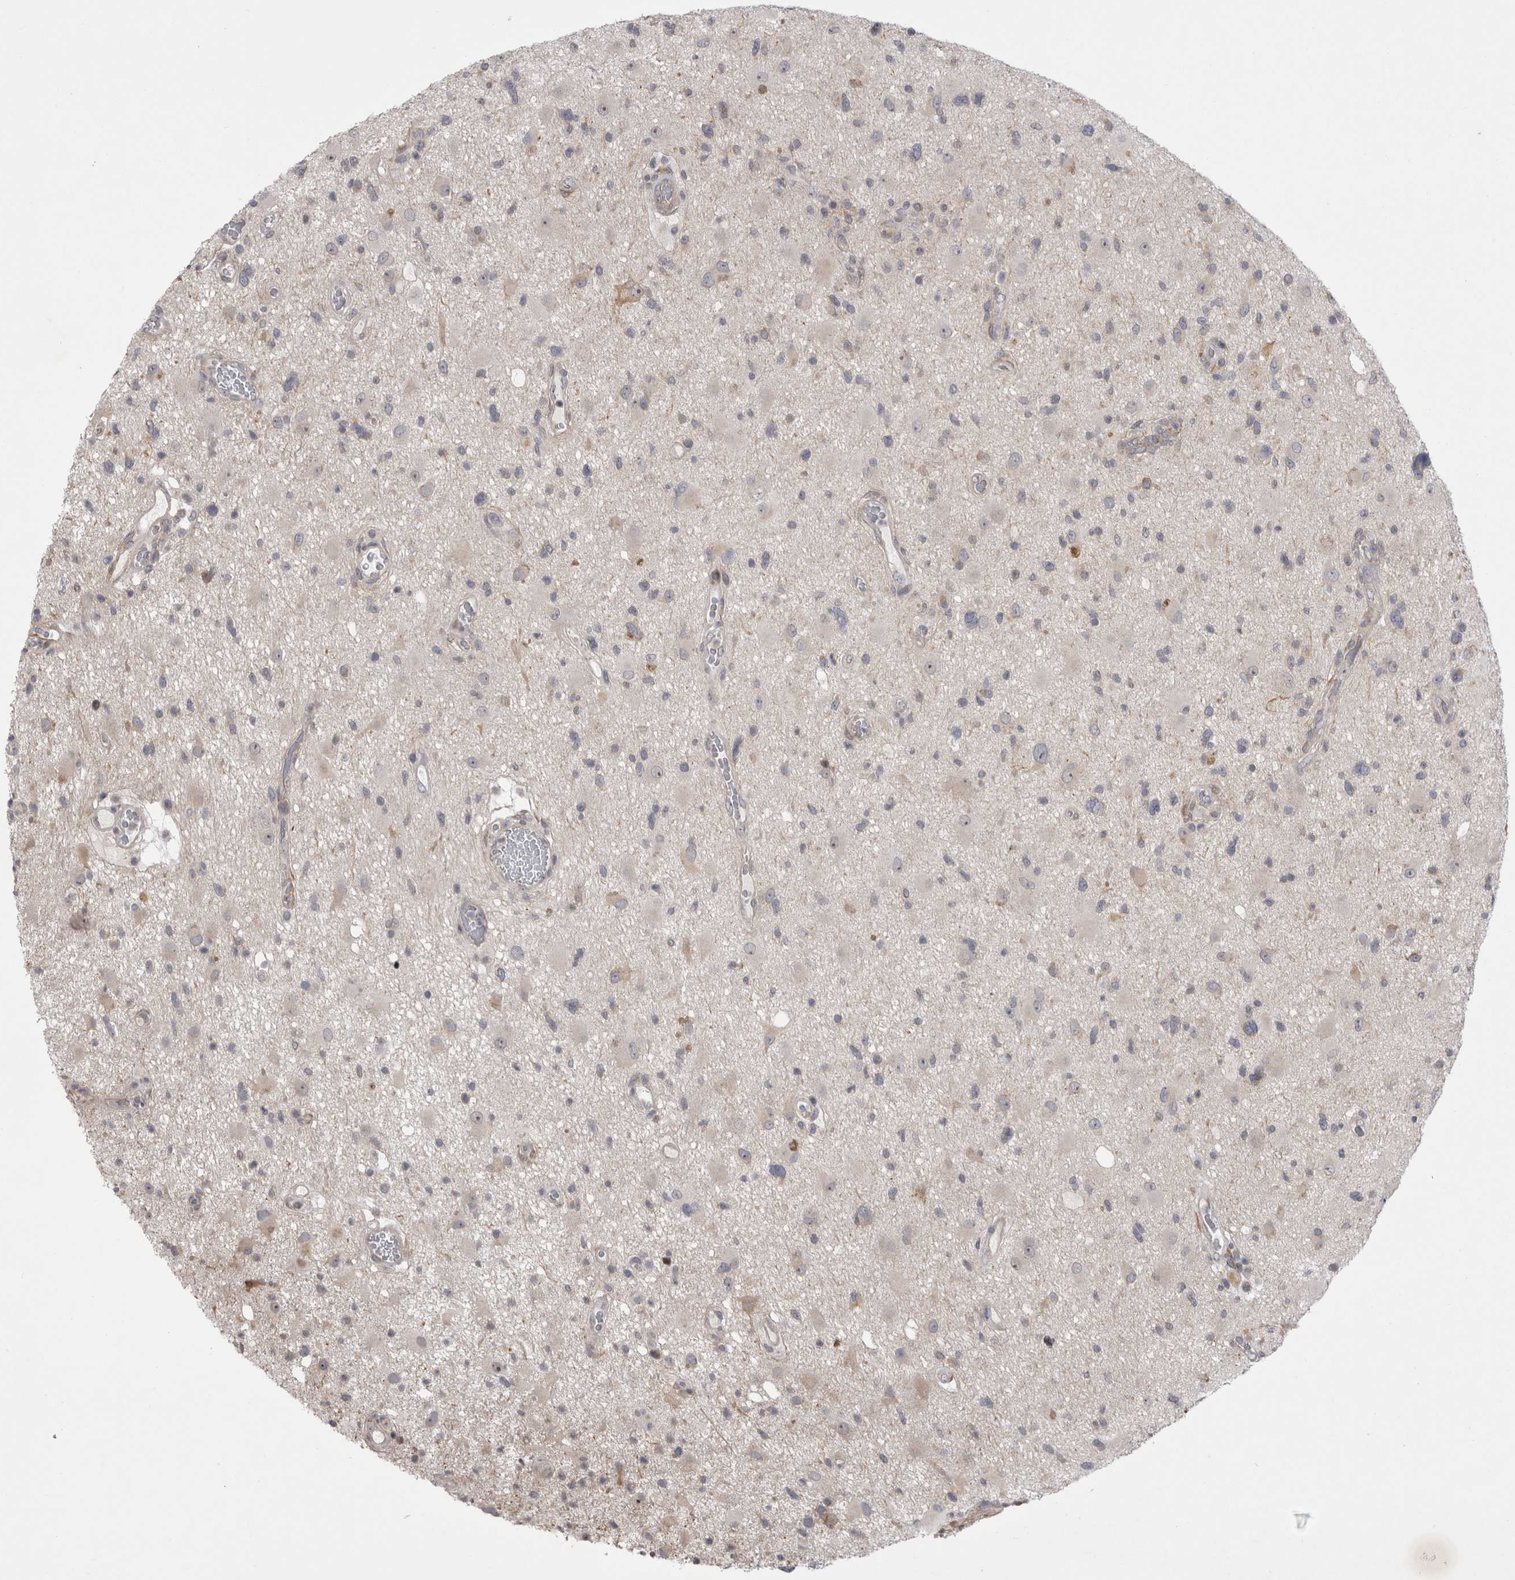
{"staining": {"intensity": "negative", "quantity": "none", "location": "none"}, "tissue": "glioma", "cell_type": "Tumor cells", "image_type": "cancer", "snomed": [{"axis": "morphology", "description": "Glioma, malignant, High grade"}, {"axis": "topography", "description": "Brain"}], "caption": "This is an immunohistochemistry (IHC) histopathology image of glioma. There is no staining in tumor cells.", "gene": "NENF", "patient": {"sex": "male", "age": 33}}